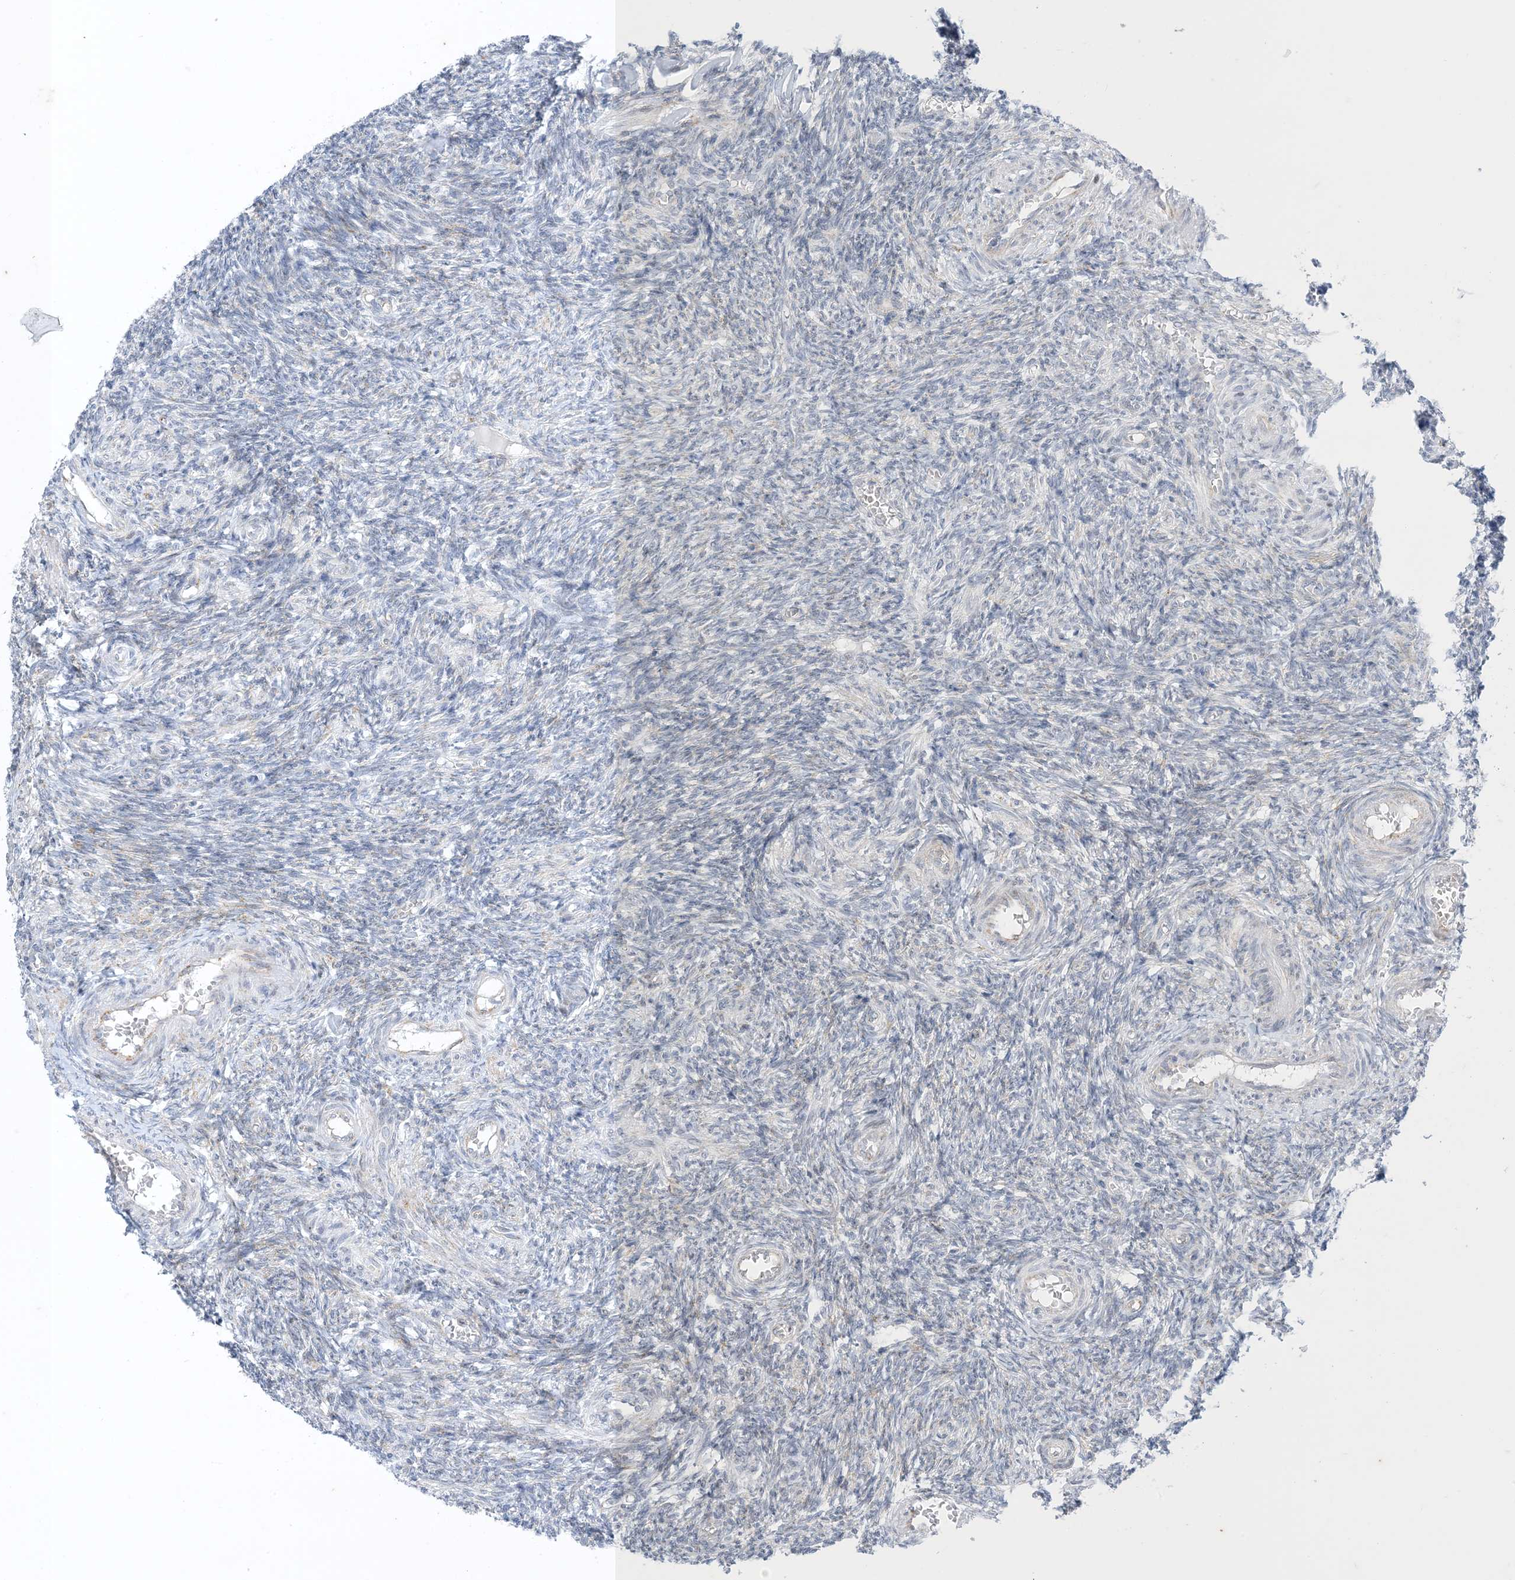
{"staining": {"intensity": "negative", "quantity": "none", "location": "none"}, "tissue": "ovary", "cell_type": "Ovarian stroma cells", "image_type": "normal", "snomed": [{"axis": "morphology", "description": "Normal tissue, NOS"}, {"axis": "topography", "description": "Ovary"}], "caption": "DAB (3,3'-diaminobenzidine) immunohistochemical staining of normal ovary shows no significant expression in ovarian stroma cells.", "gene": "RAC1", "patient": {"sex": "female", "age": 27}}